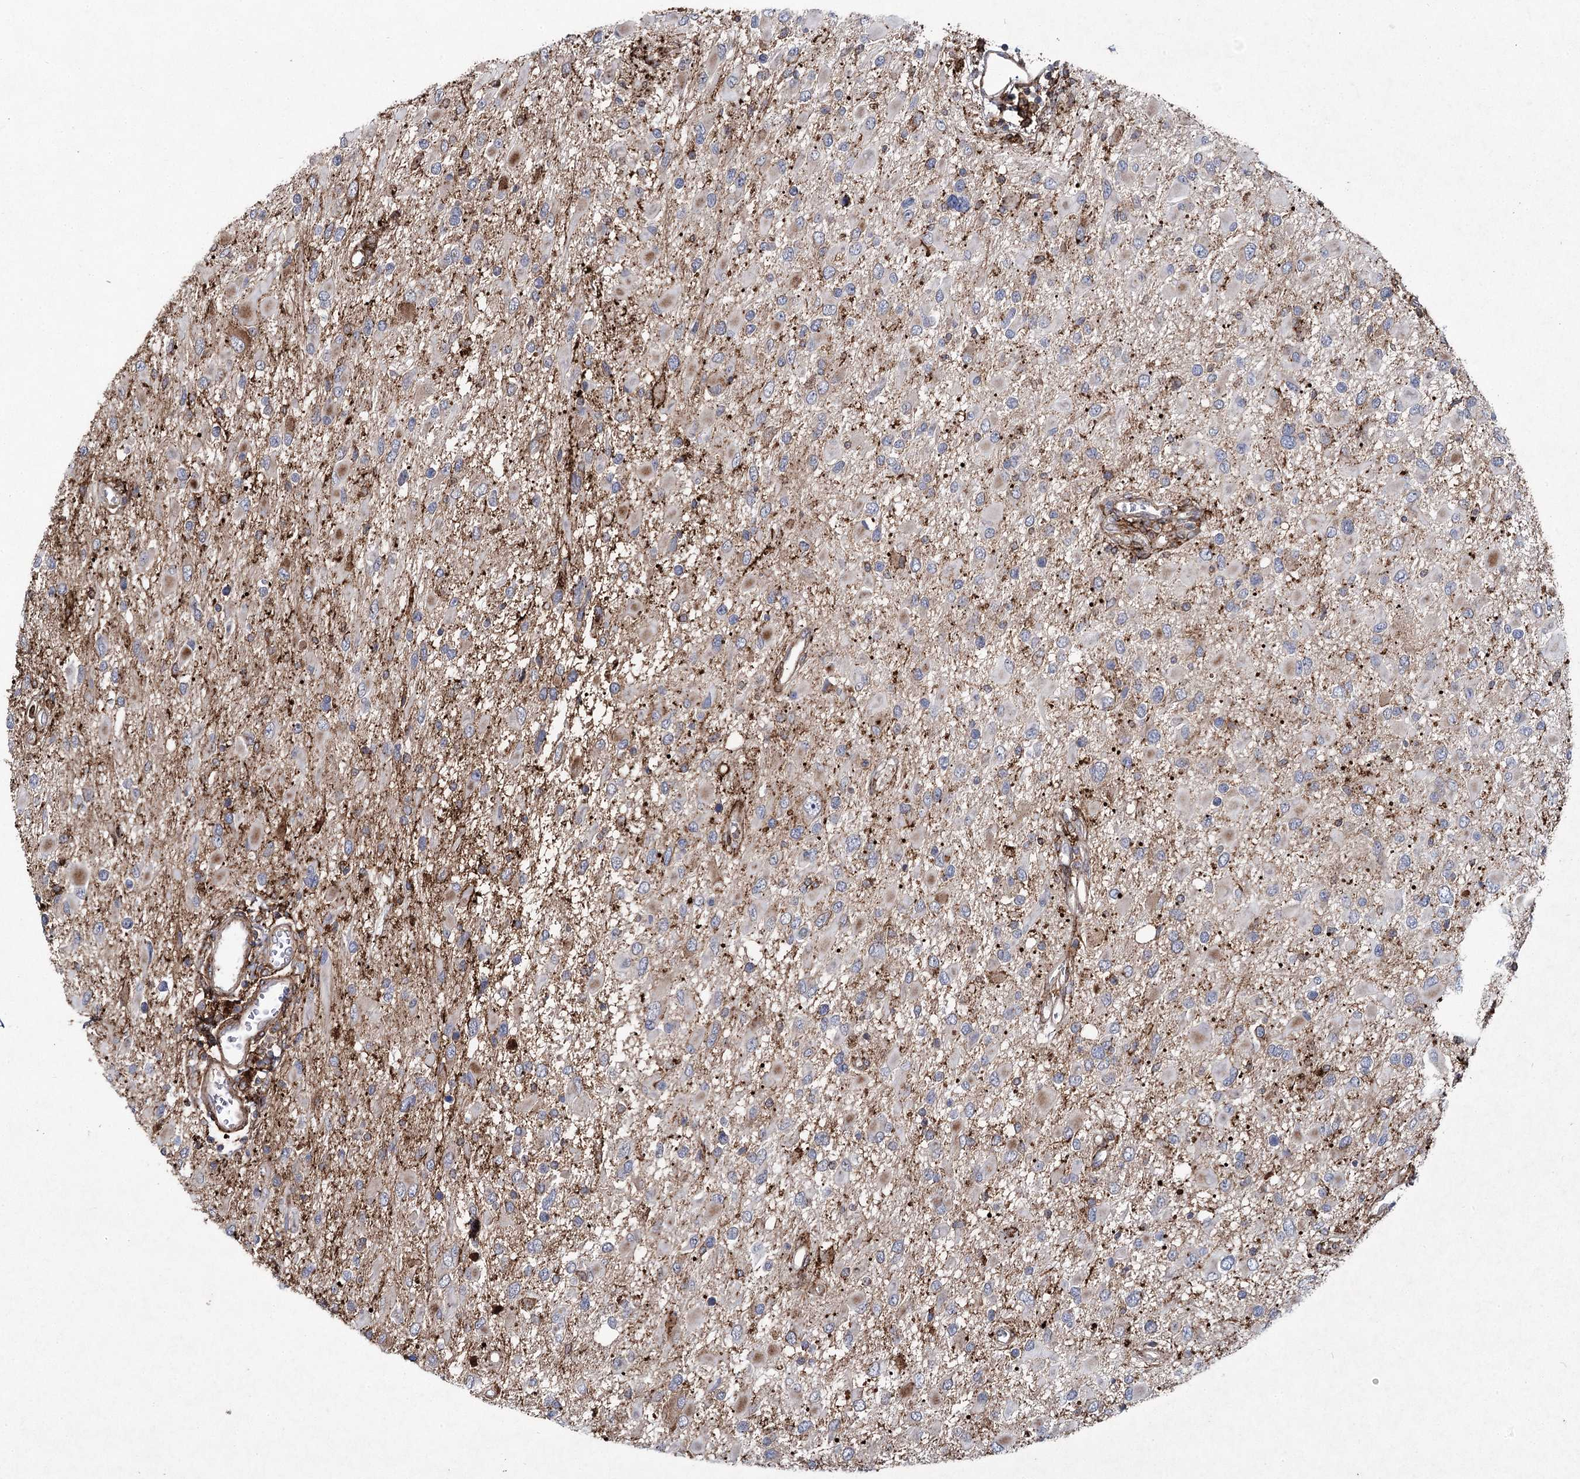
{"staining": {"intensity": "negative", "quantity": "none", "location": "none"}, "tissue": "glioma", "cell_type": "Tumor cells", "image_type": "cancer", "snomed": [{"axis": "morphology", "description": "Glioma, malignant, High grade"}, {"axis": "topography", "description": "Brain"}], "caption": "Immunohistochemistry (IHC) of human glioma shows no positivity in tumor cells. Brightfield microscopy of immunohistochemistry (IHC) stained with DAB (brown) and hematoxylin (blue), captured at high magnification.", "gene": "DCUN1D4", "patient": {"sex": "male", "age": 53}}